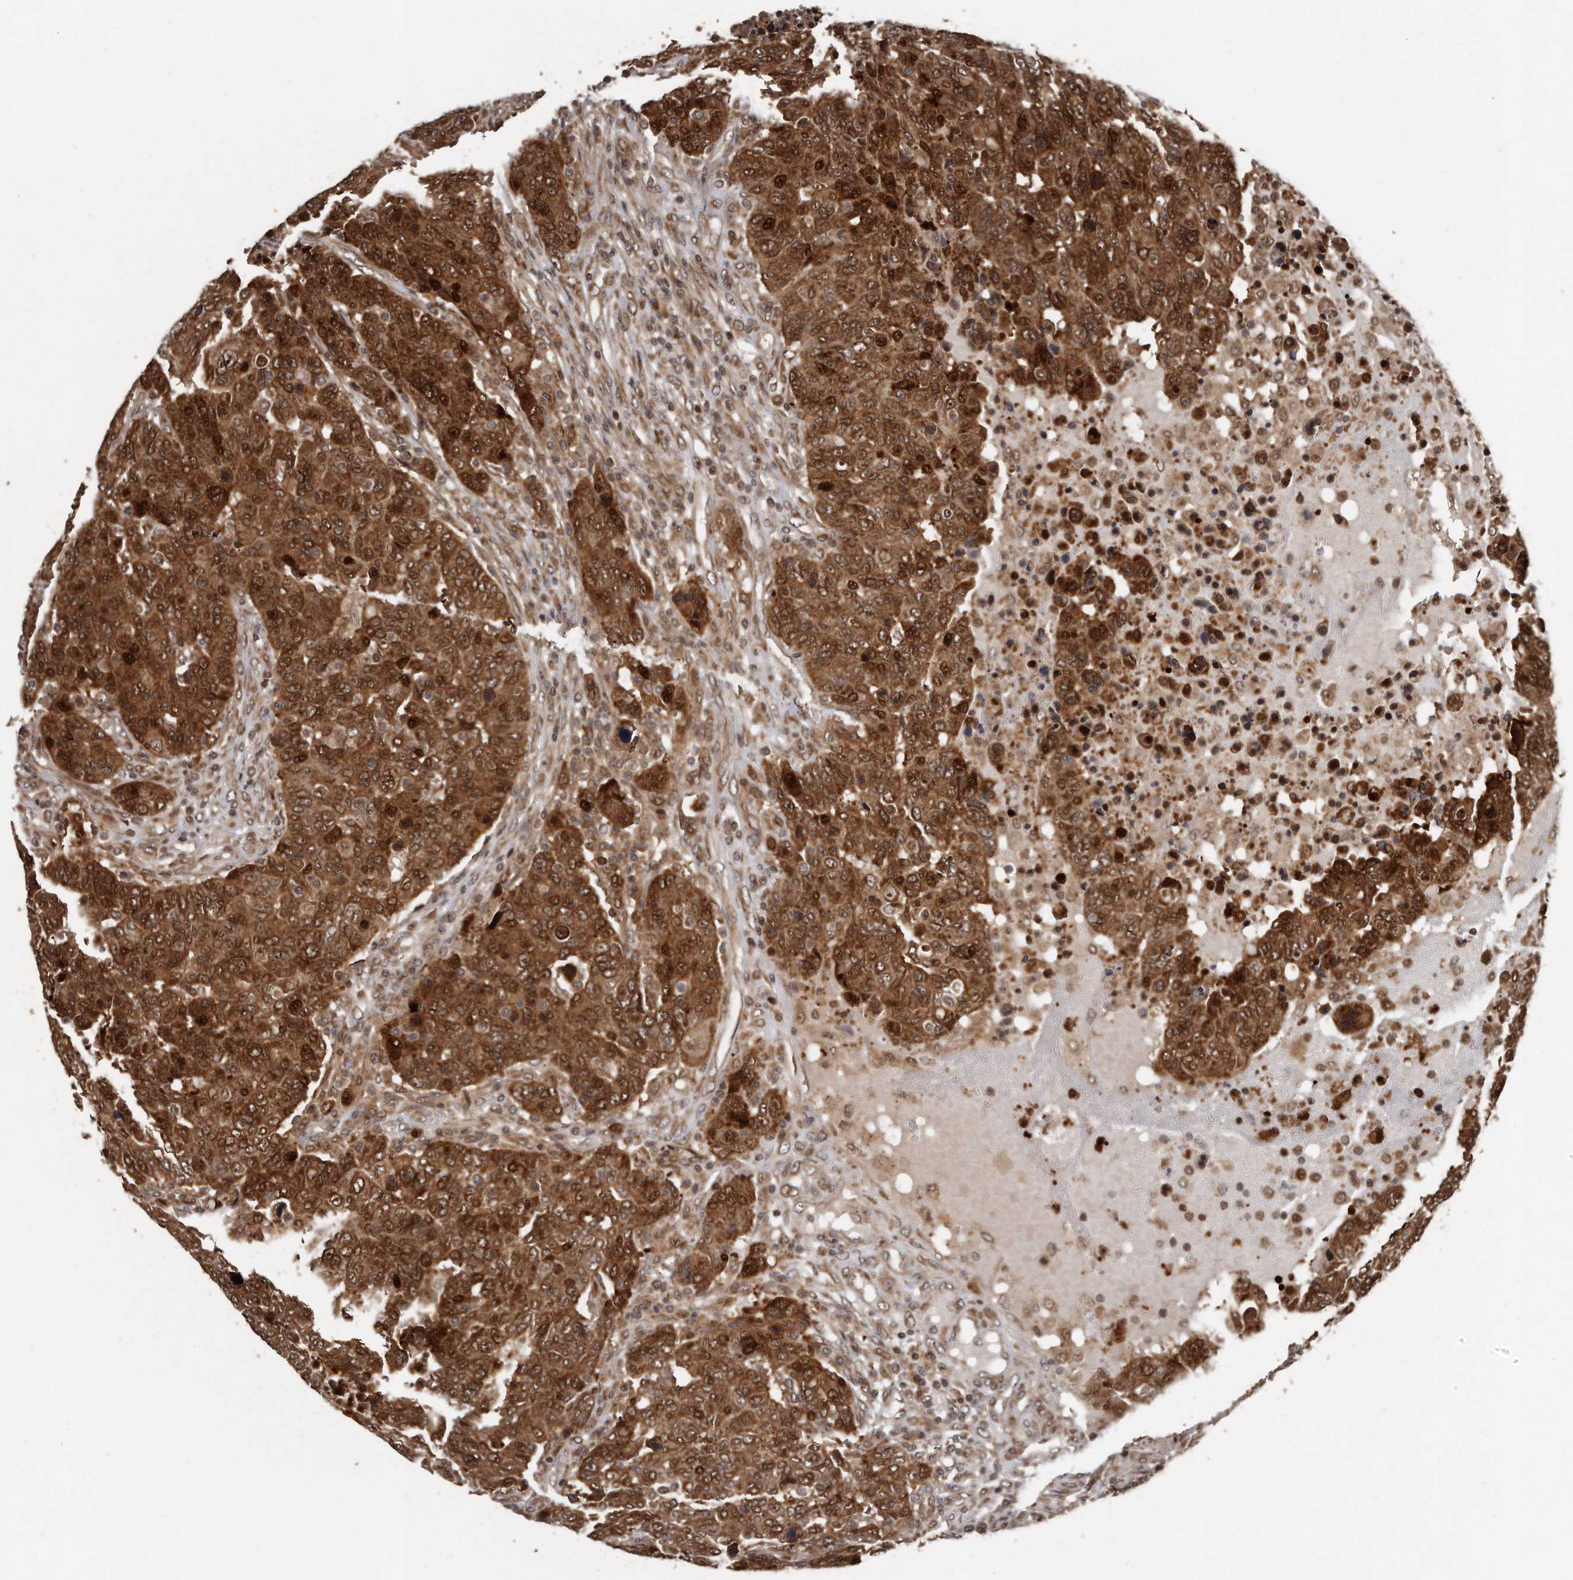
{"staining": {"intensity": "strong", "quantity": ">75%", "location": "cytoplasmic/membranous,nuclear"}, "tissue": "breast cancer", "cell_type": "Tumor cells", "image_type": "cancer", "snomed": [{"axis": "morphology", "description": "Duct carcinoma"}, {"axis": "topography", "description": "Breast"}], "caption": "About >75% of tumor cells in breast cancer (invasive ductal carcinoma) show strong cytoplasmic/membranous and nuclear protein staining as visualized by brown immunohistochemical staining.", "gene": "GCH1", "patient": {"sex": "female", "age": 37}}